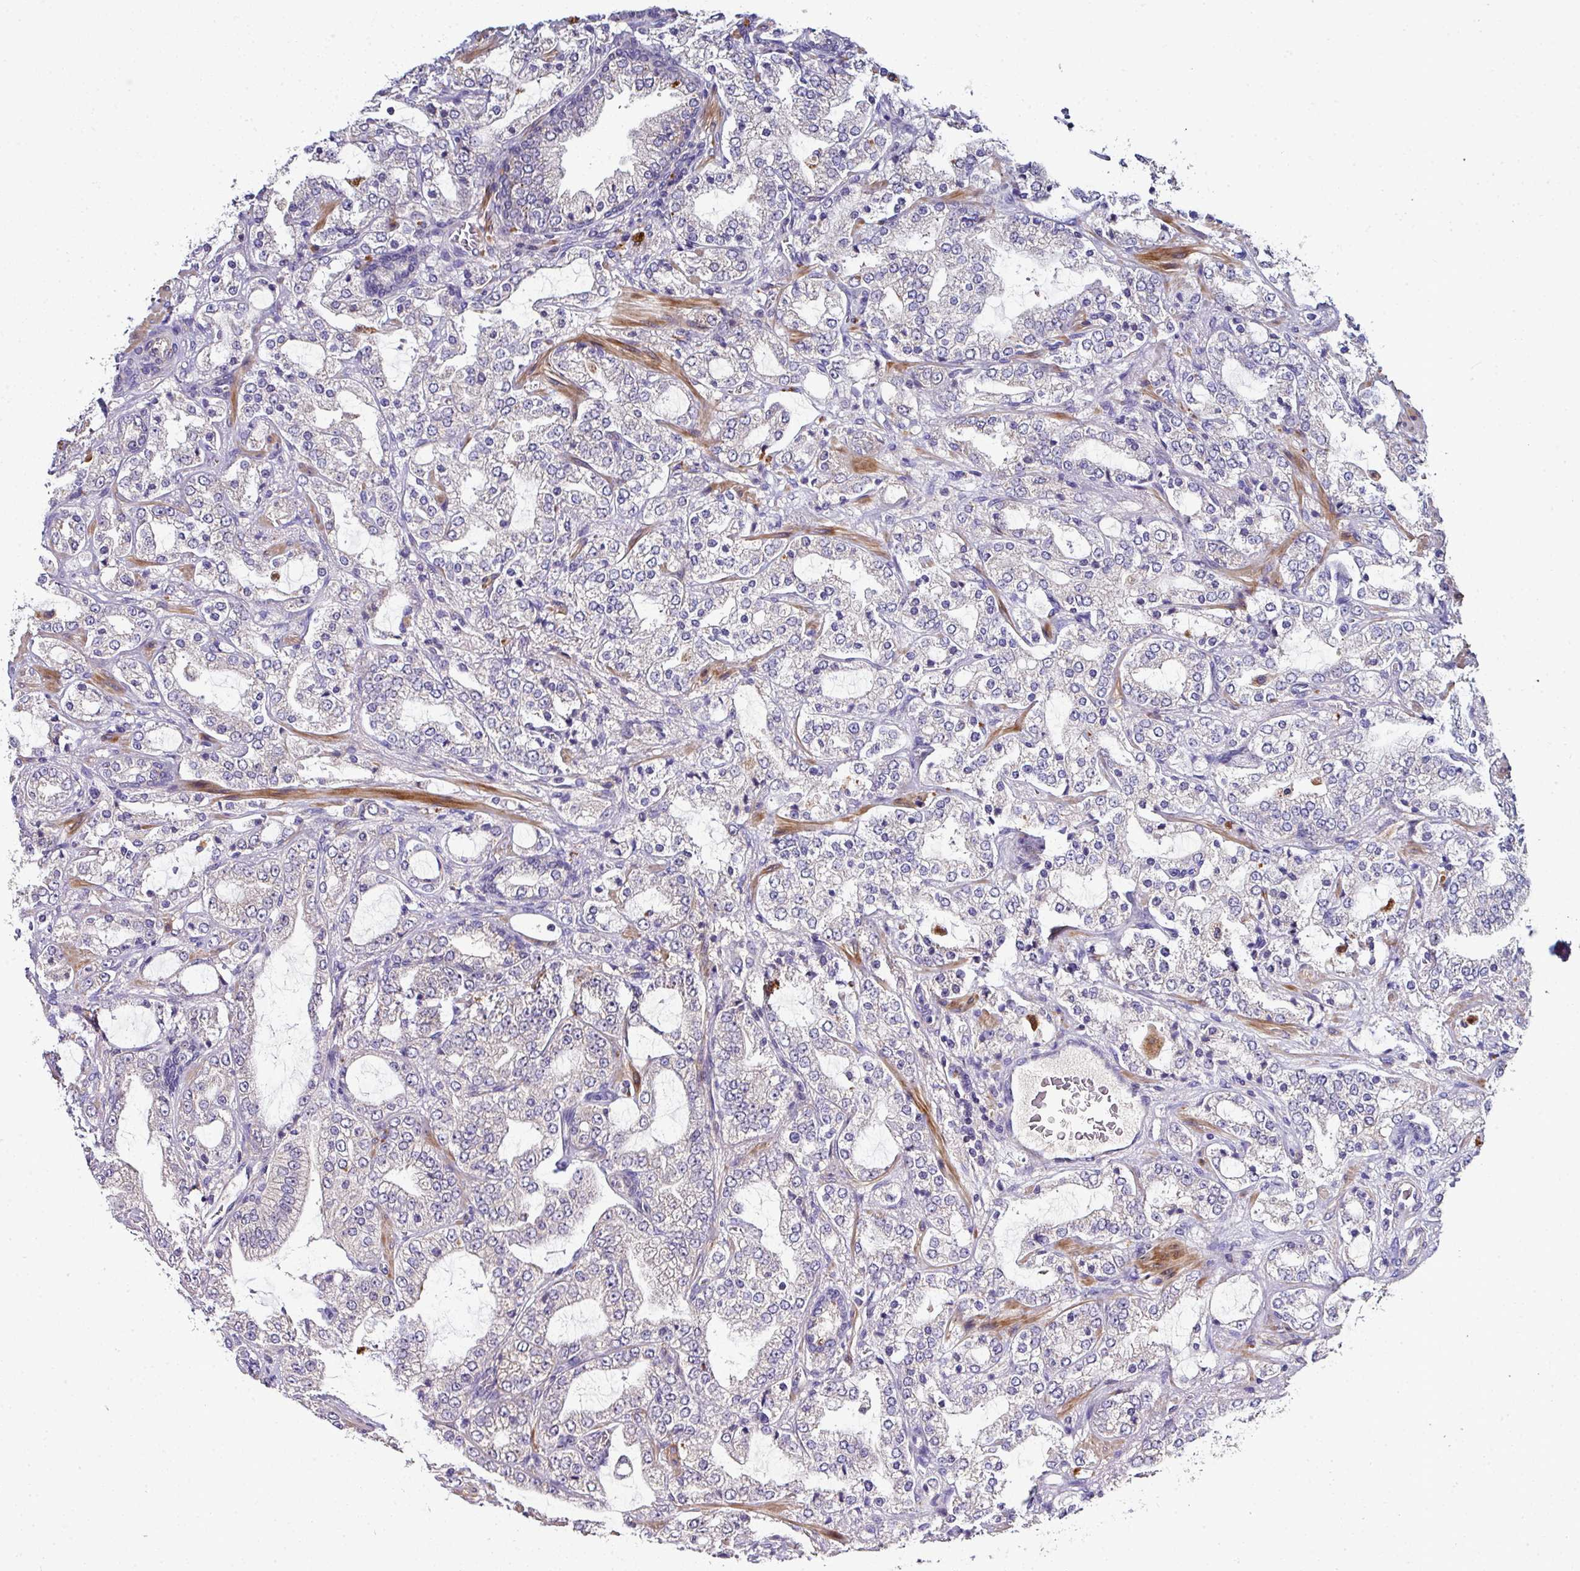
{"staining": {"intensity": "negative", "quantity": "none", "location": "none"}, "tissue": "prostate cancer", "cell_type": "Tumor cells", "image_type": "cancer", "snomed": [{"axis": "morphology", "description": "Adenocarcinoma, High grade"}, {"axis": "topography", "description": "Prostate"}], "caption": "DAB (3,3'-diaminobenzidine) immunohistochemical staining of prostate cancer shows no significant positivity in tumor cells.", "gene": "AEBP2", "patient": {"sex": "male", "age": 64}}